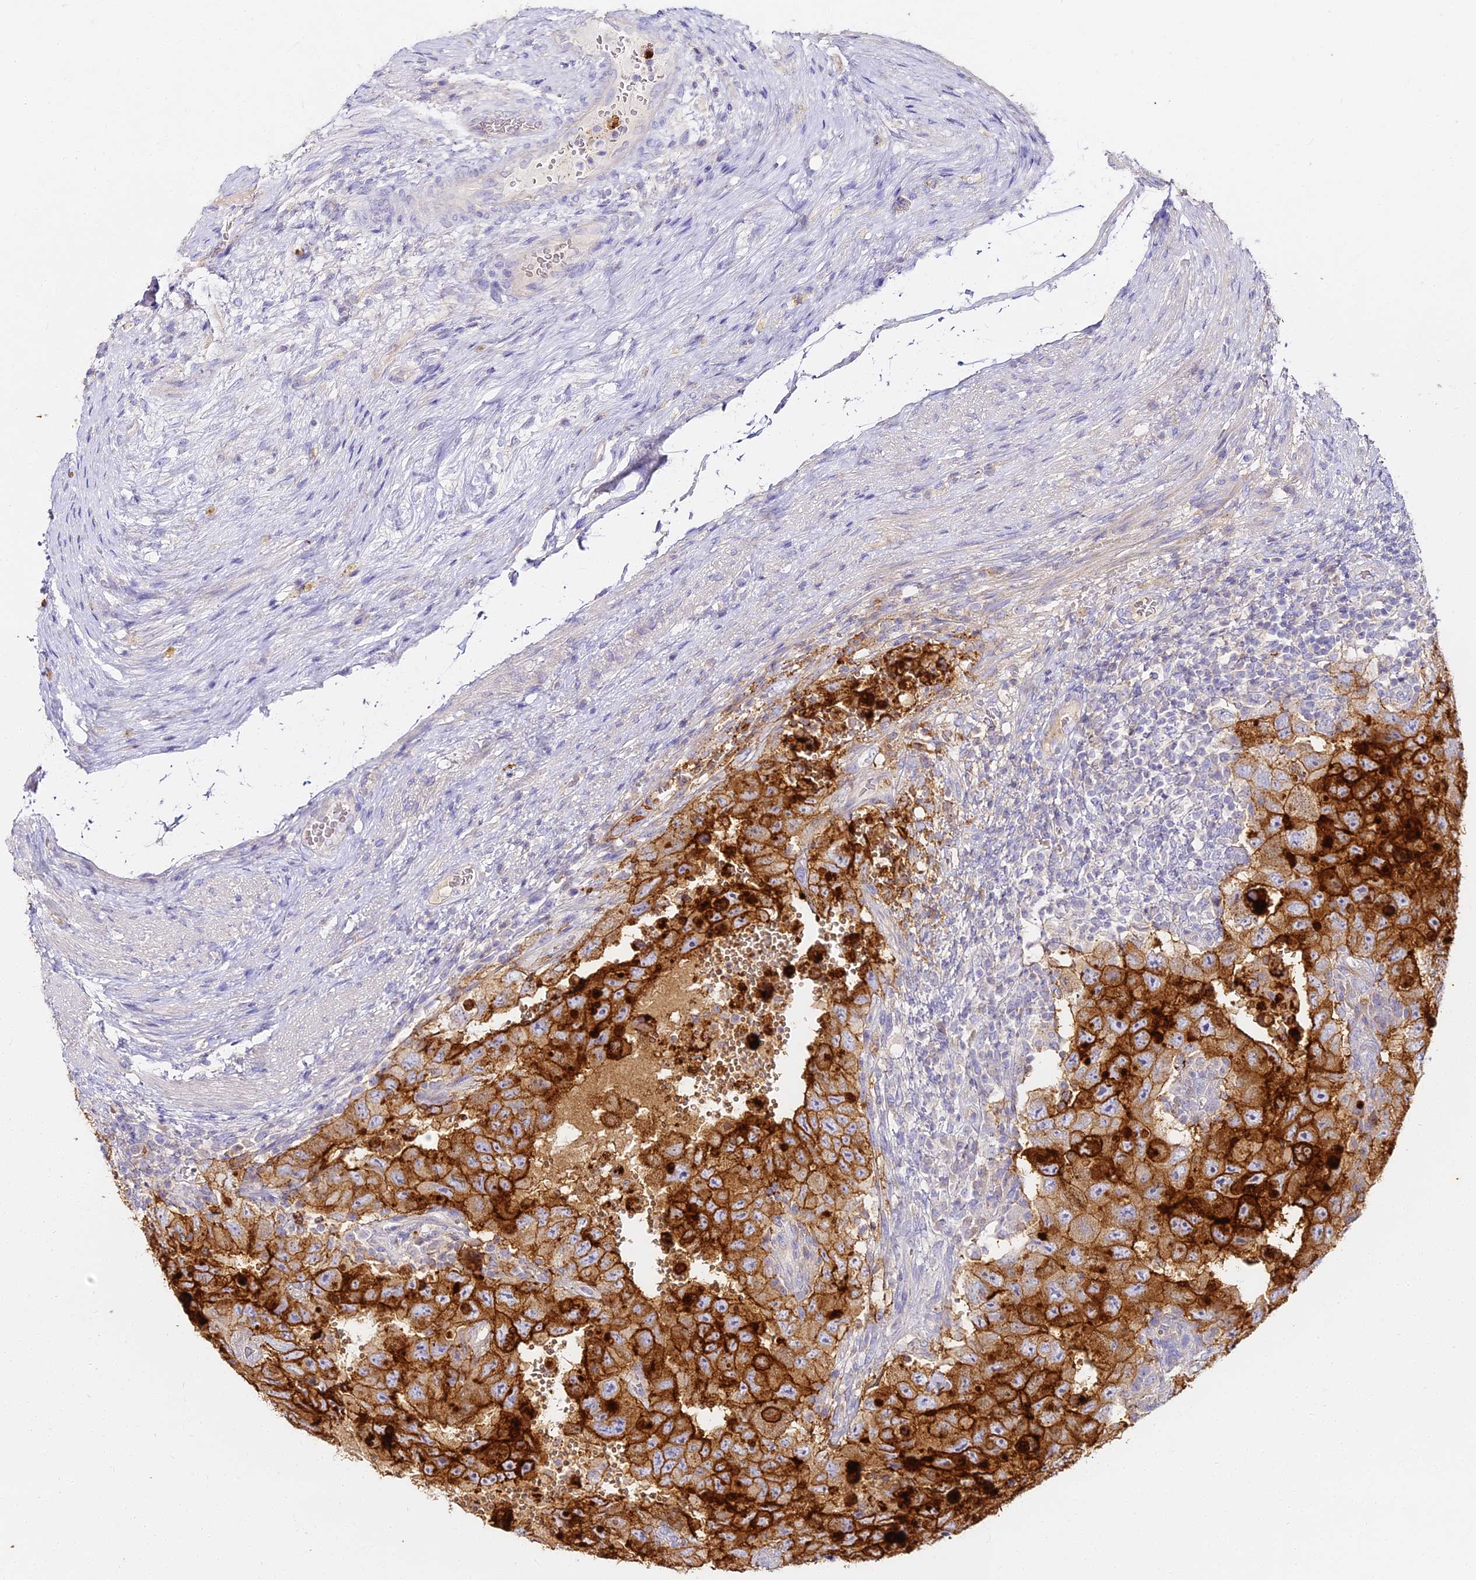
{"staining": {"intensity": "strong", "quantity": ">75%", "location": "cytoplasmic/membranous"}, "tissue": "testis cancer", "cell_type": "Tumor cells", "image_type": "cancer", "snomed": [{"axis": "morphology", "description": "Carcinoma, Embryonal, NOS"}, {"axis": "topography", "description": "Testis"}], "caption": "Protein analysis of testis embryonal carcinoma tissue displays strong cytoplasmic/membranous expression in about >75% of tumor cells.", "gene": "ALPG", "patient": {"sex": "male", "age": 26}}